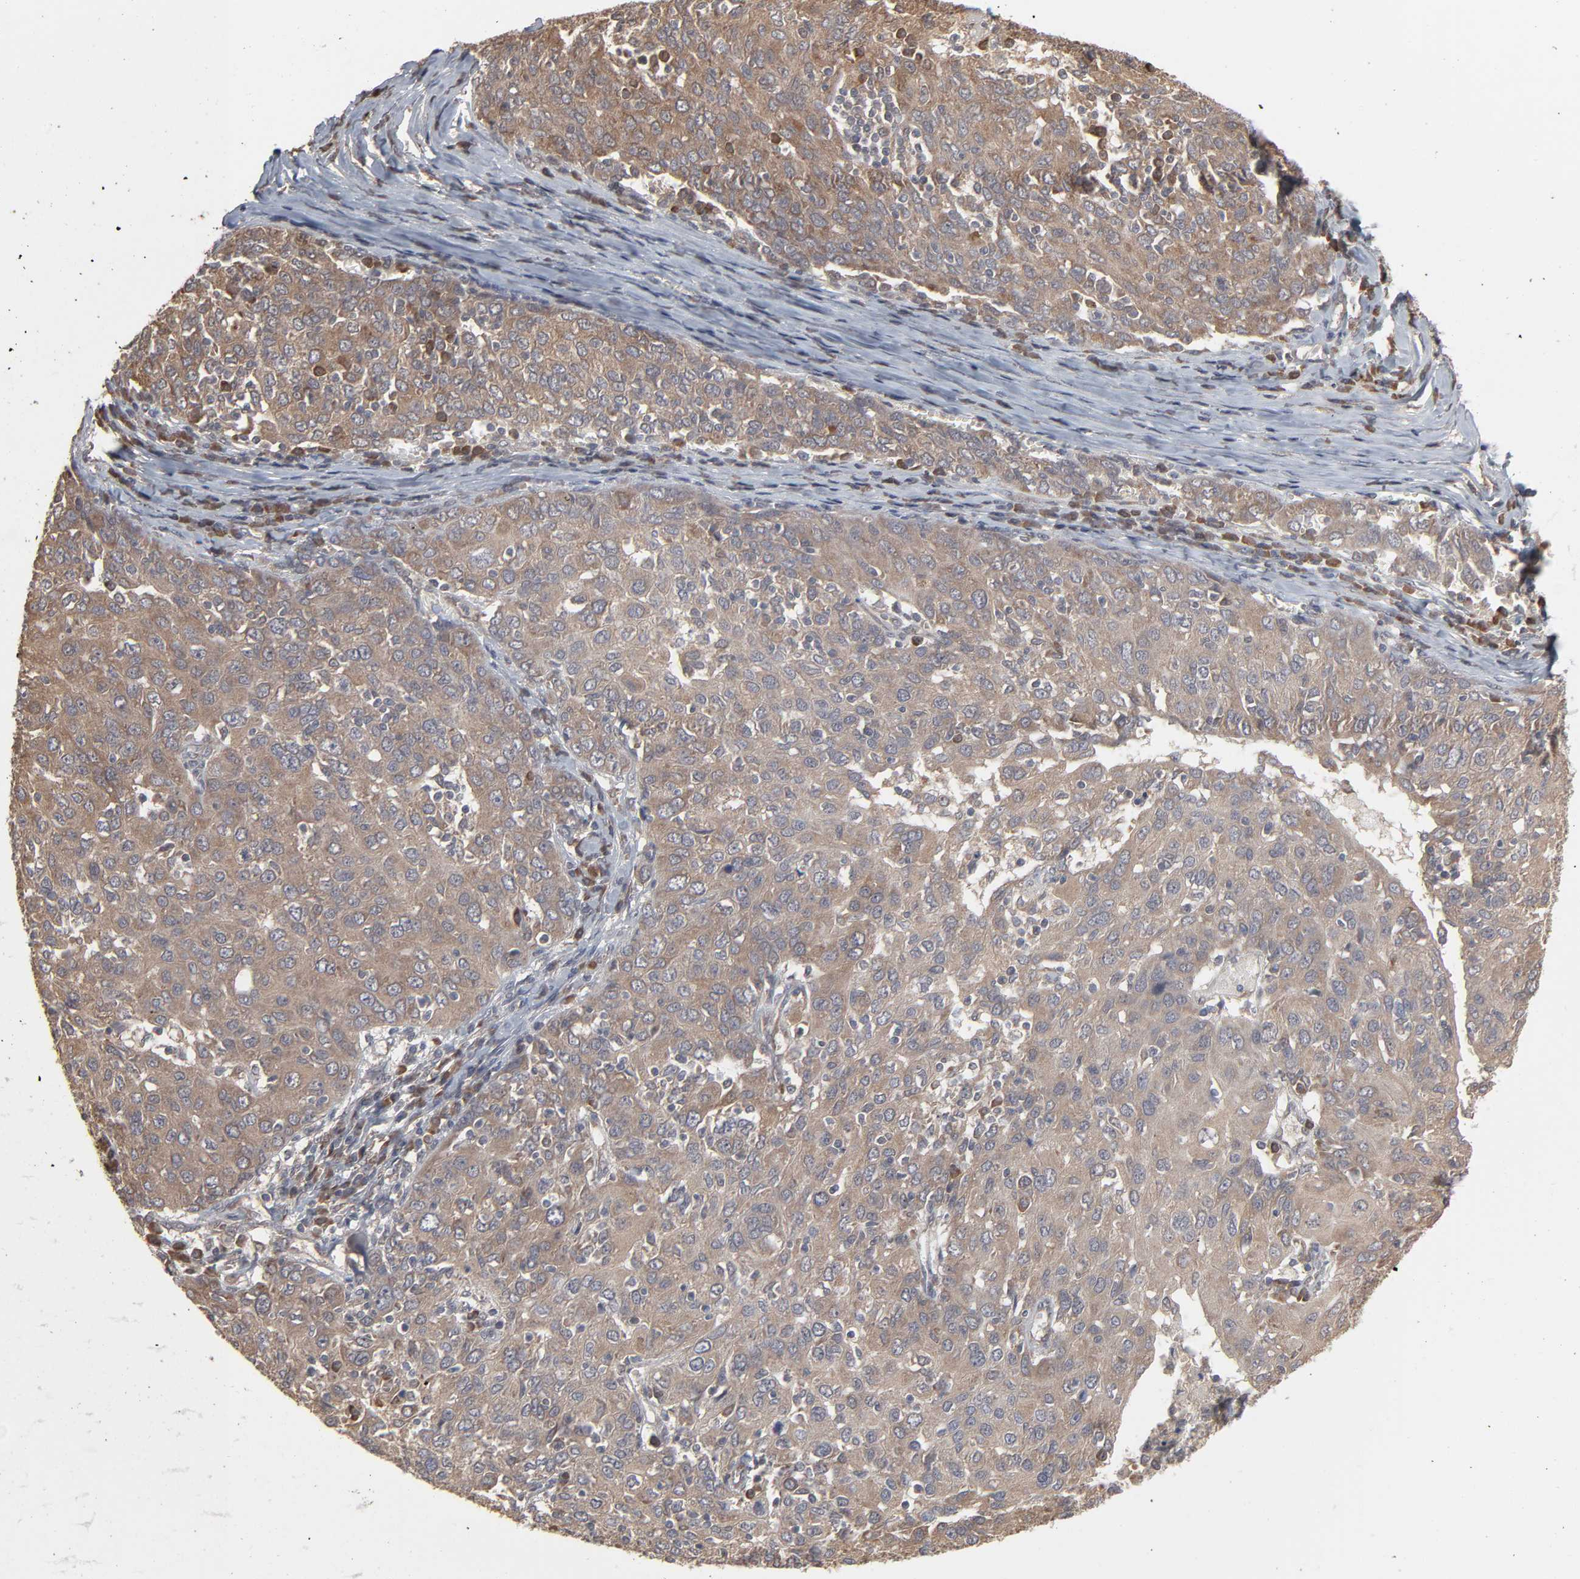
{"staining": {"intensity": "weak", "quantity": ">75%", "location": "cytoplasmic/membranous"}, "tissue": "ovarian cancer", "cell_type": "Tumor cells", "image_type": "cancer", "snomed": [{"axis": "morphology", "description": "Carcinoma, endometroid"}, {"axis": "topography", "description": "Ovary"}], "caption": "A histopathology image of human endometroid carcinoma (ovarian) stained for a protein shows weak cytoplasmic/membranous brown staining in tumor cells.", "gene": "SCFD1", "patient": {"sex": "female", "age": 50}}